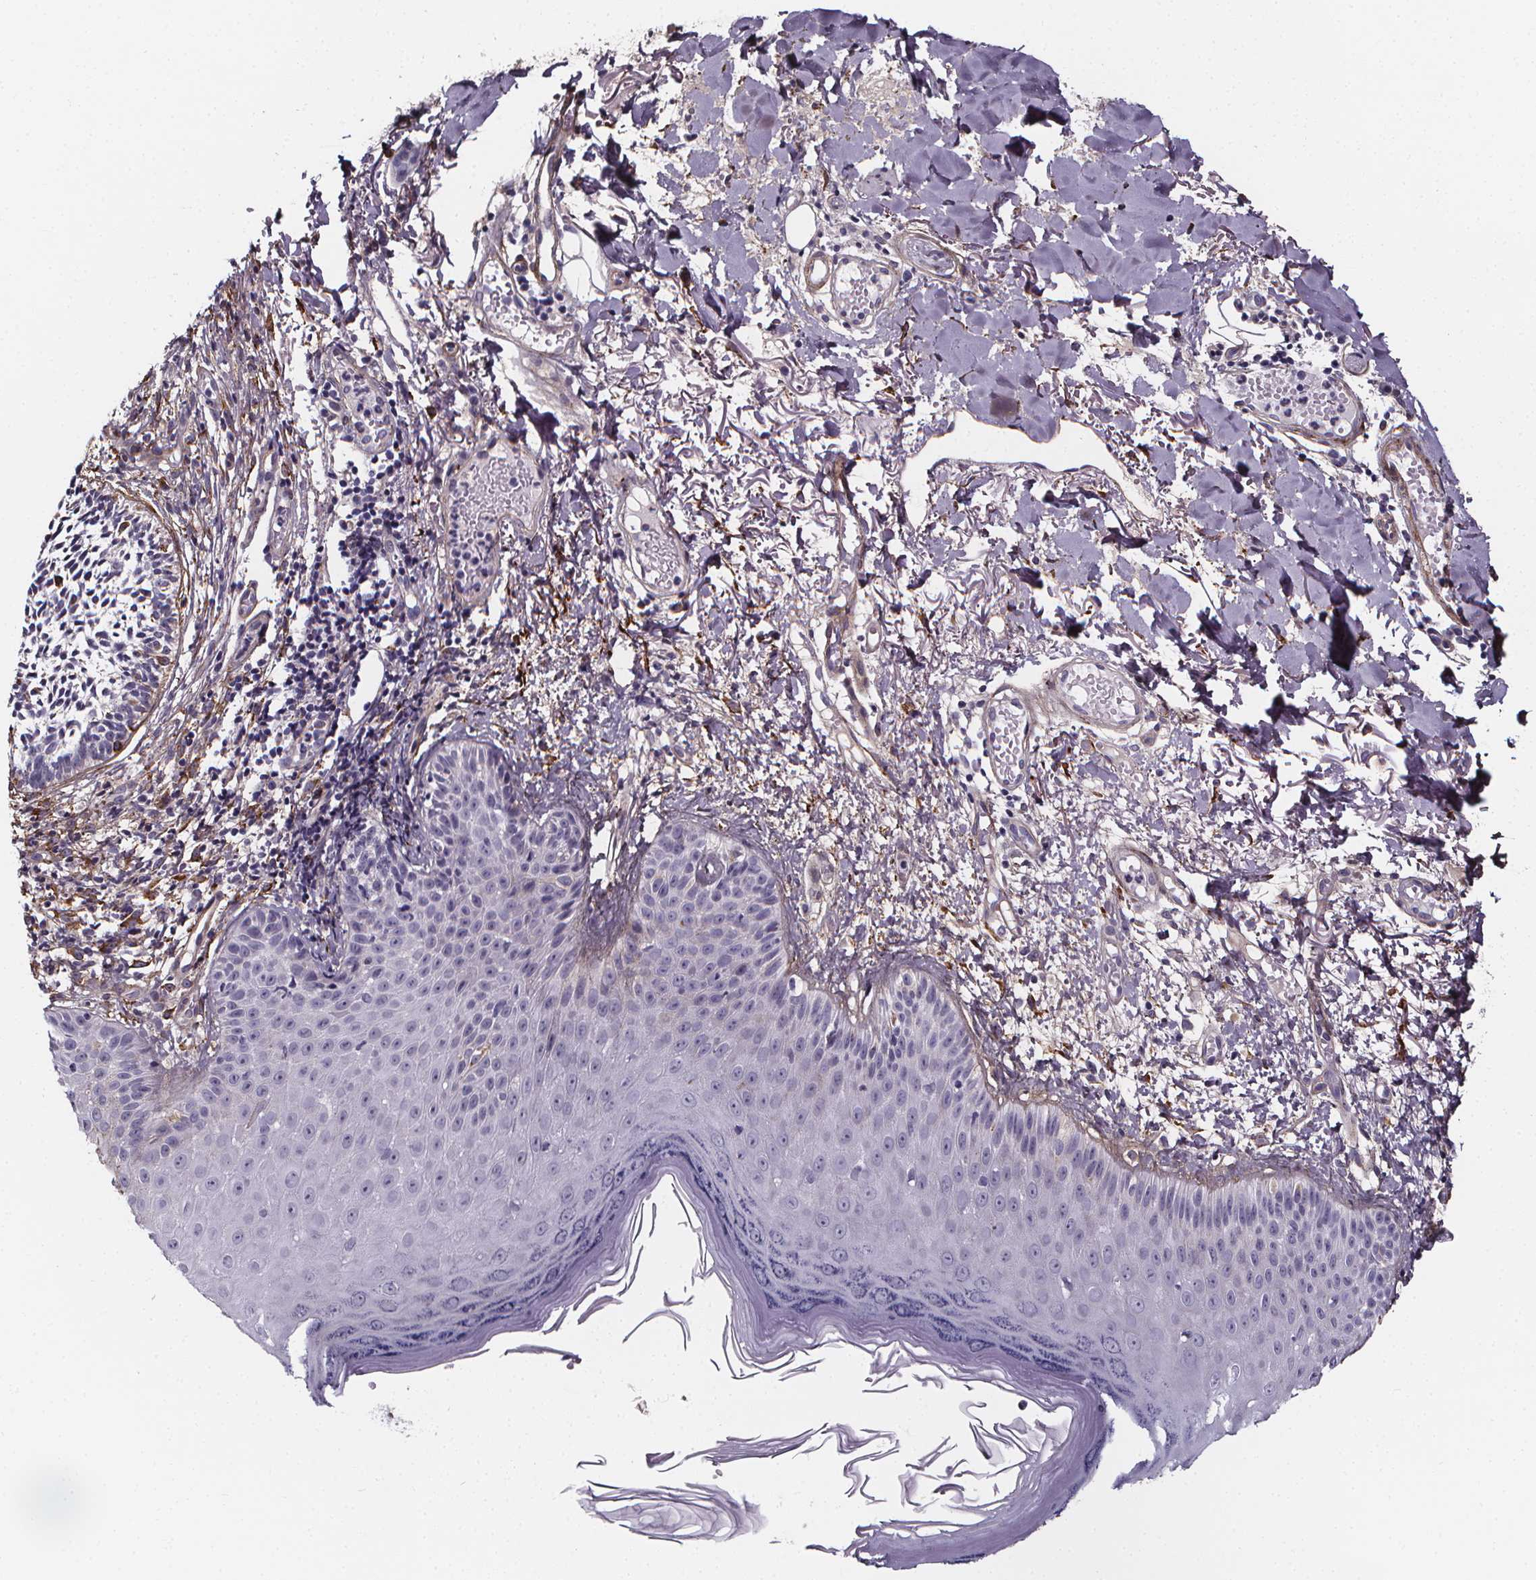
{"staining": {"intensity": "negative", "quantity": "none", "location": "none"}, "tissue": "skin cancer", "cell_type": "Tumor cells", "image_type": "cancer", "snomed": [{"axis": "morphology", "description": "Basal cell carcinoma"}, {"axis": "topography", "description": "Skin"}], "caption": "Immunohistochemistry photomicrograph of human basal cell carcinoma (skin) stained for a protein (brown), which displays no positivity in tumor cells.", "gene": "AEBP1", "patient": {"sex": "male", "age": 78}}